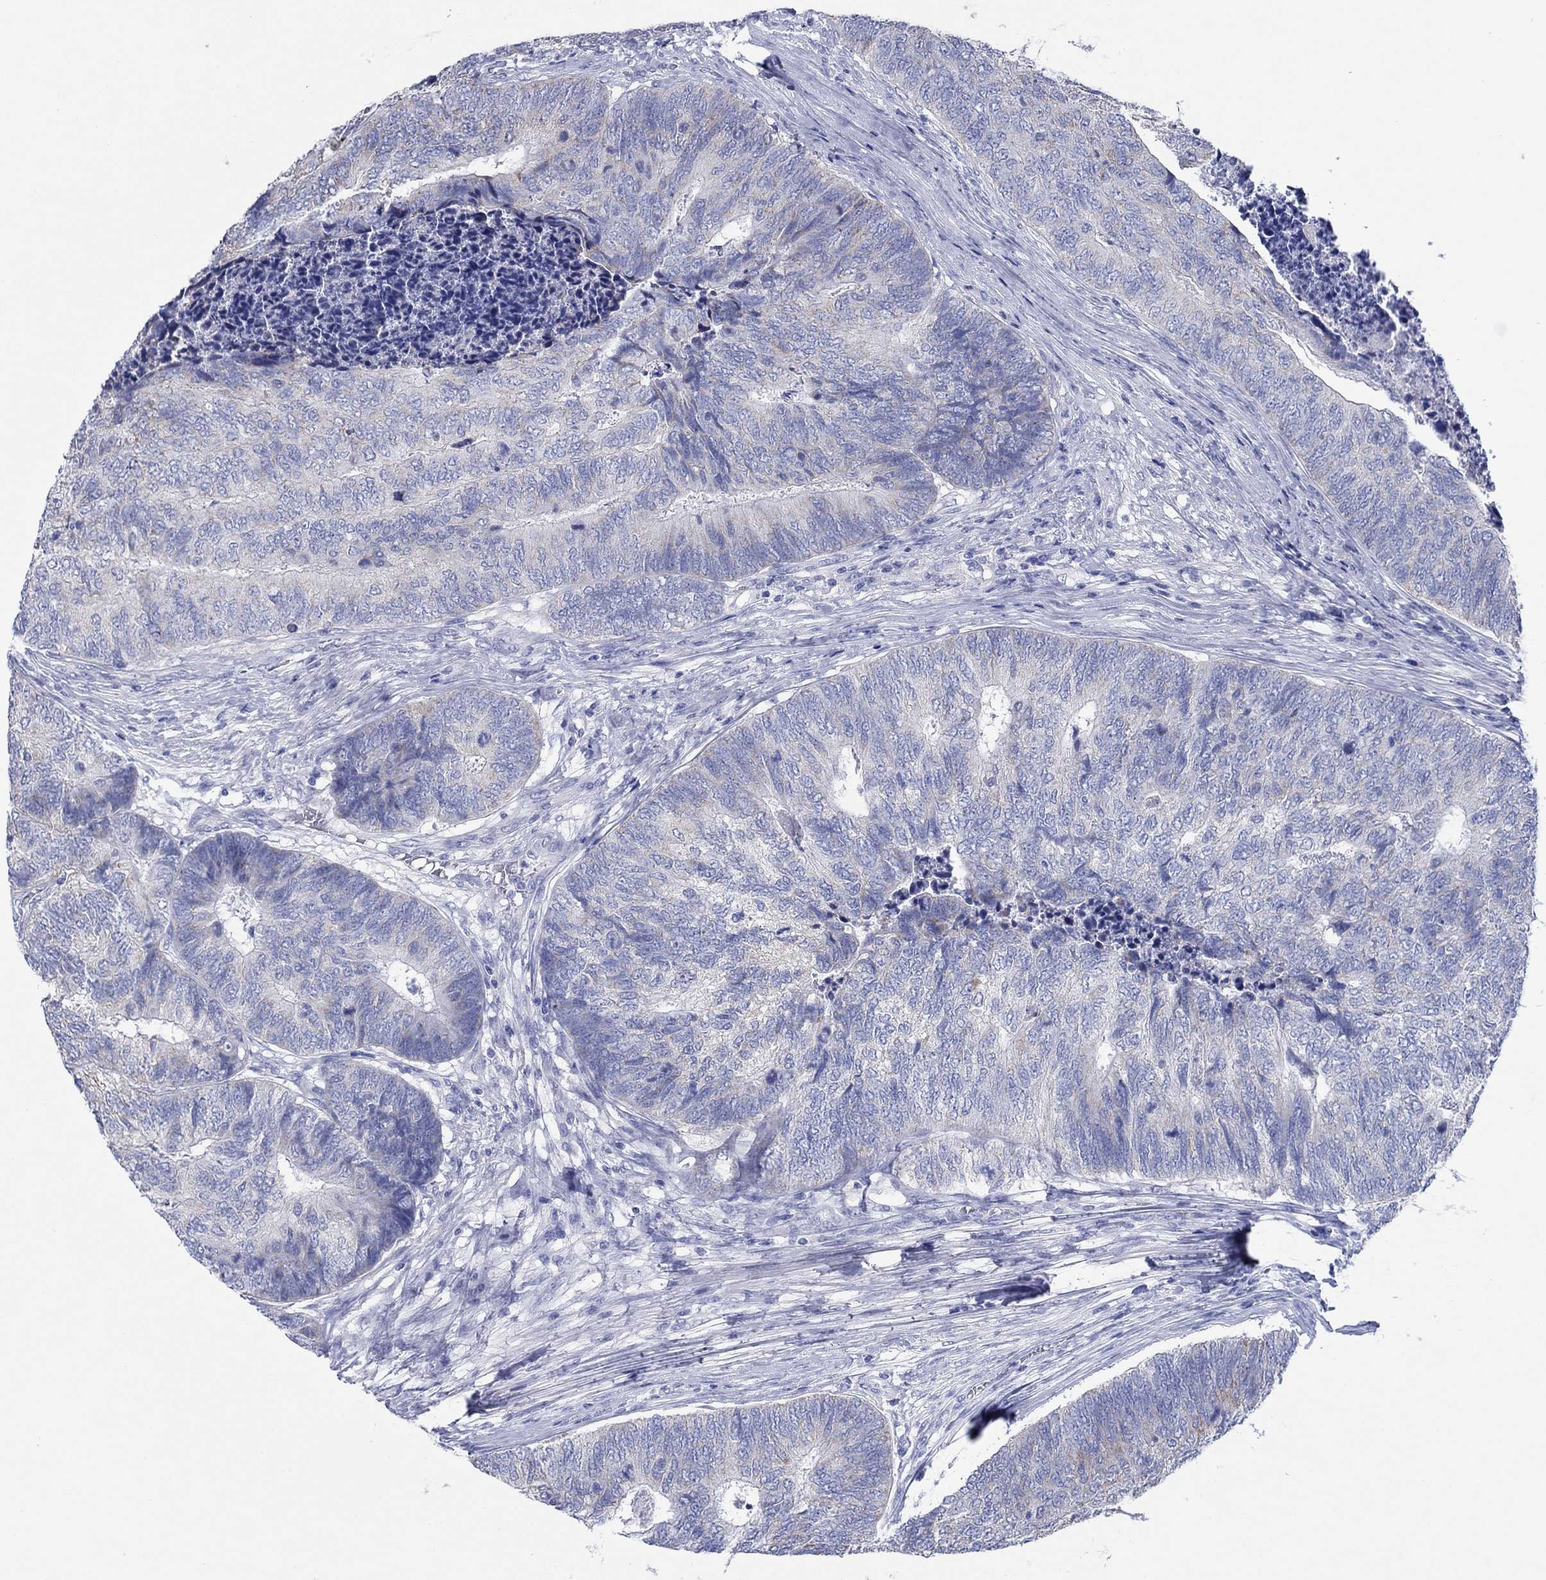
{"staining": {"intensity": "weak", "quantity": "<25%", "location": "cytoplasmic/membranous"}, "tissue": "colorectal cancer", "cell_type": "Tumor cells", "image_type": "cancer", "snomed": [{"axis": "morphology", "description": "Adenocarcinoma, NOS"}, {"axis": "topography", "description": "Colon"}], "caption": "This is a histopathology image of immunohistochemistry (IHC) staining of adenocarcinoma (colorectal), which shows no staining in tumor cells.", "gene": "HCRT", "patient": {"sex": "female", "age": 67}}